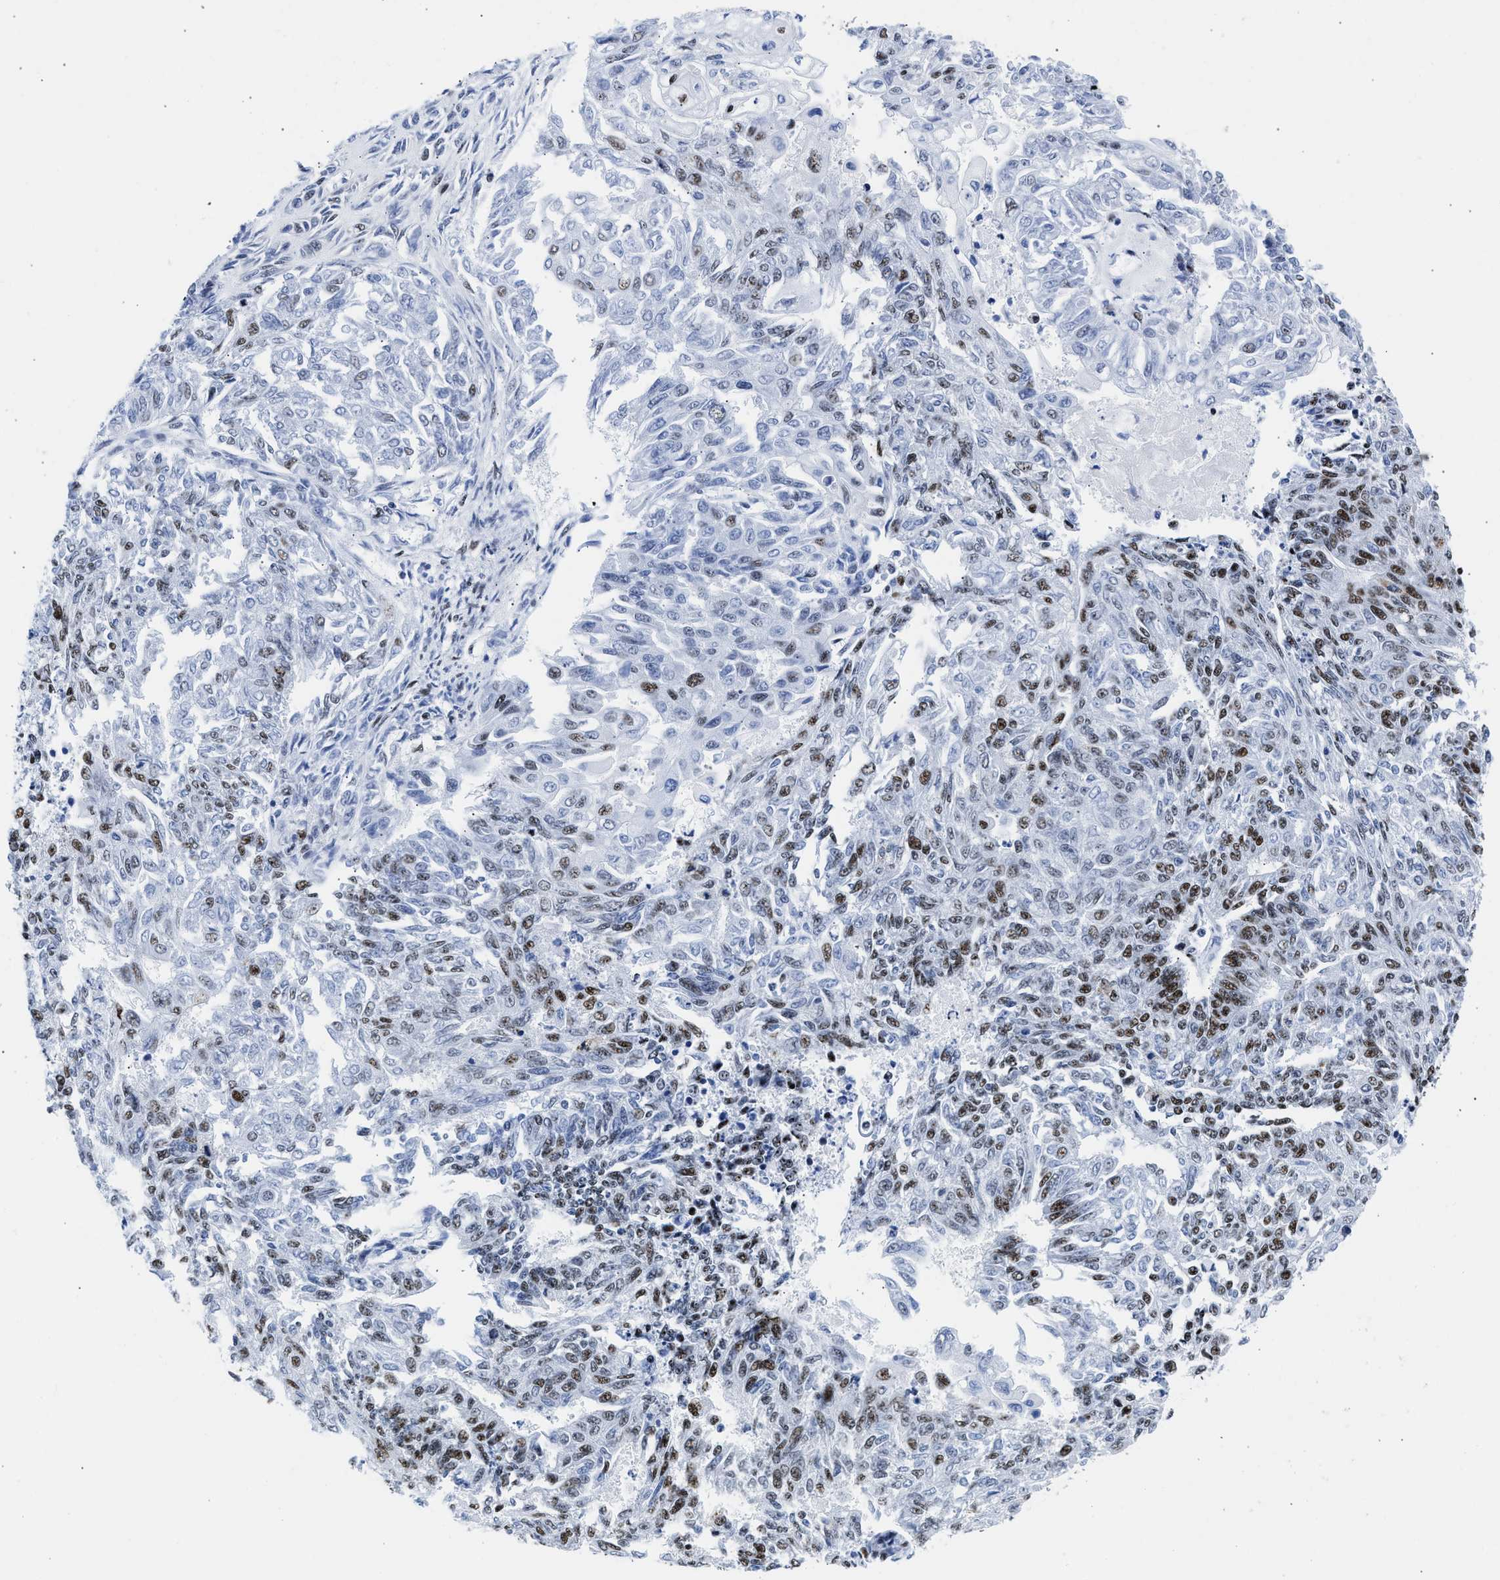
{"staining": {"intensity": "moderate", "quantity": "<25%", "location": "nuclear"}, "tissue": "endometrial cancer", "cell_type": "Tumor cells", "image_type": "cancer", "snomed": [{"axis": "morphology", "description": "Adenocarcinoma, NOS"}, {"axis": "topography", "description": "Endometrium"}], "caption": "Moderate nuclear positivity for a protein is present in approximately <25% of tumor cells of endometrial adenocarcinoma using immunohistochemistry.", "gene": "RBM8A", "patient": {"sex": "female", "age": 32}}